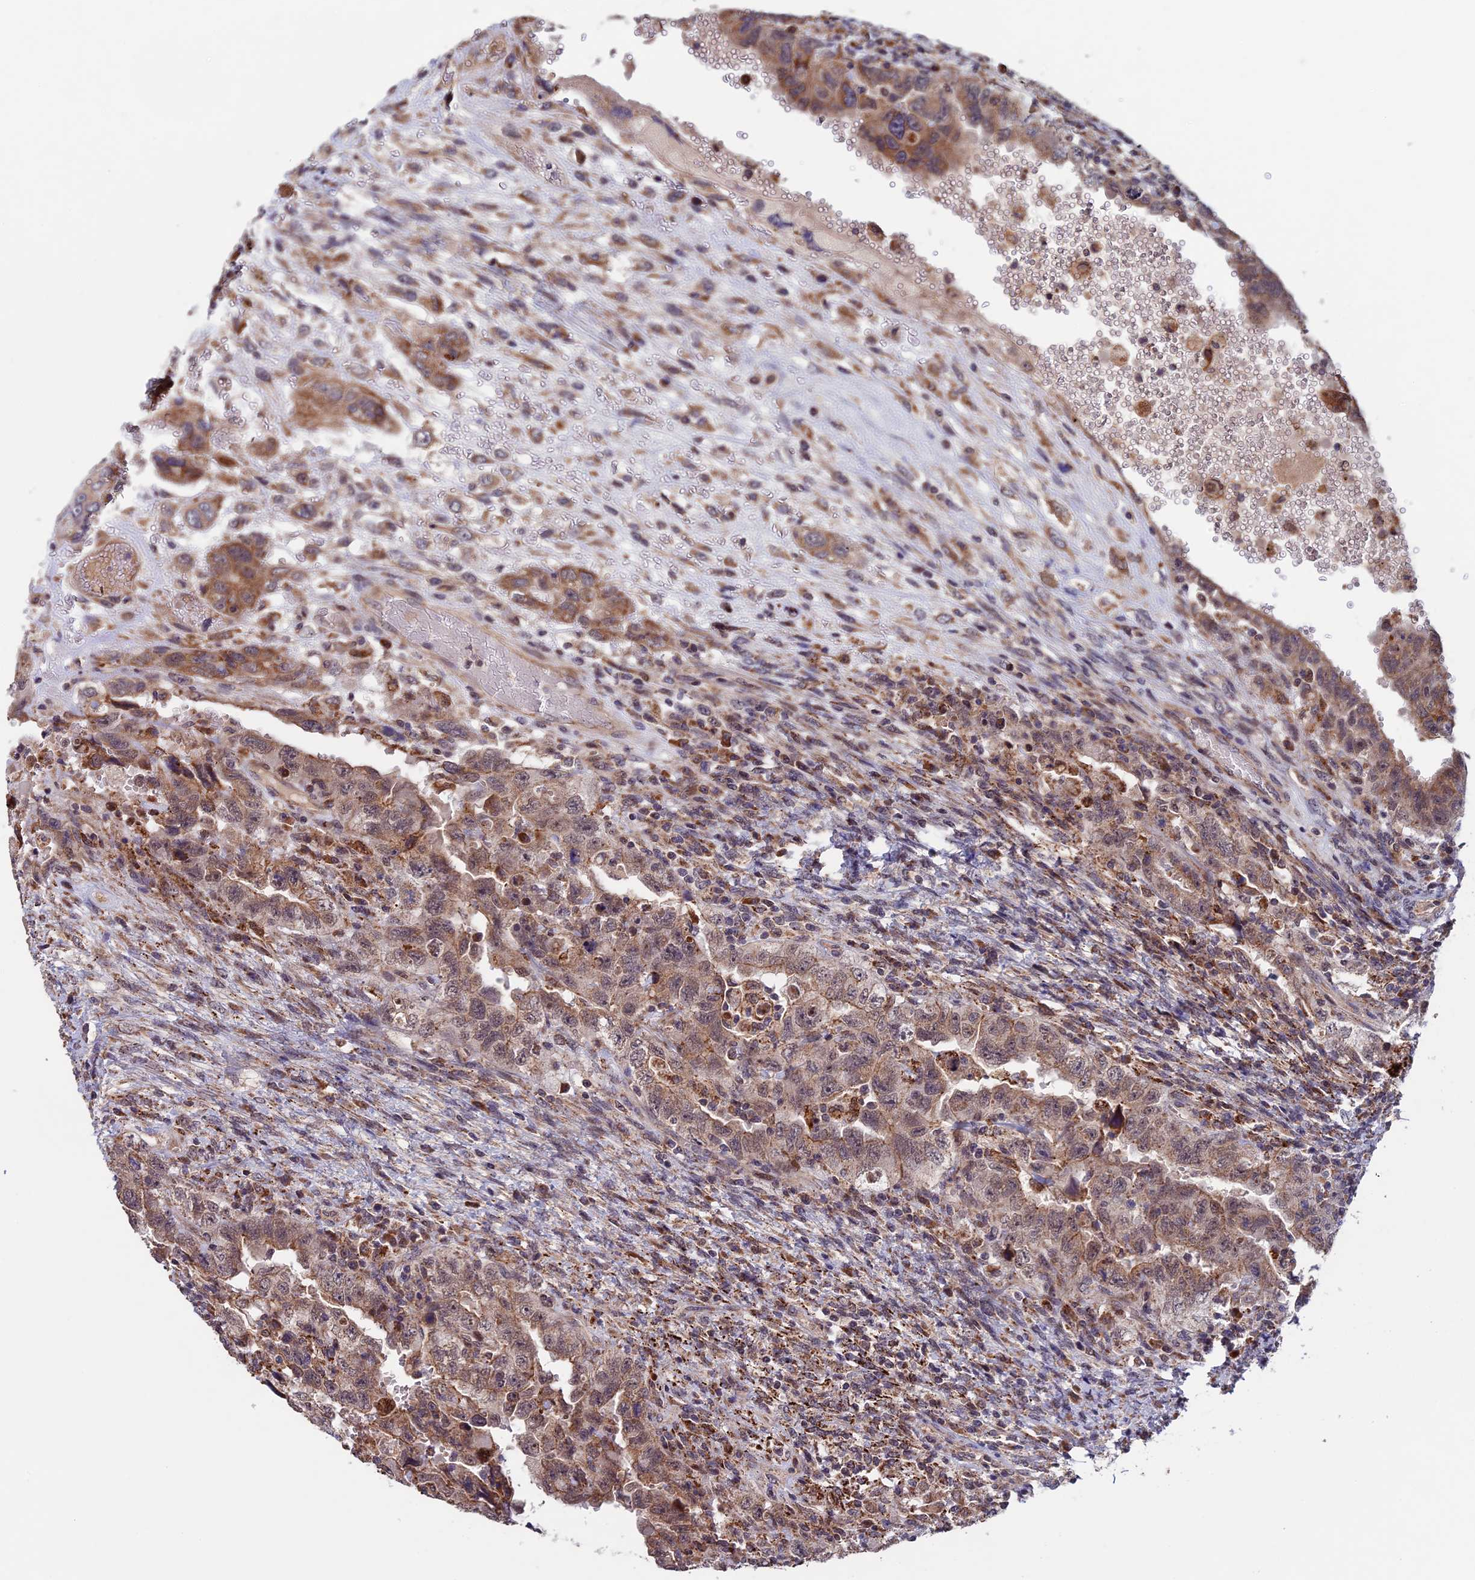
{"staining": {"intensity": "moderate", "quantity": ">75%", "location": "cytoplasmic/membranous"}, "tissue": "testis cancer", "cell_type": "Tumor cells", "image_type": "cancer", "snomed": [{"axis": "morphology", "description": "Carcinoma, Embryonal, NOS"}, {"axis": "topography", "description": "Testis"}], "caption": "Immunohistochemical staining of human embryonal carcinoma (testis) displays medium levels of moderate cytoplasmic/membranous protein staining in about >75% of tumor cells.", "gene": "RNF17", "patient": {"sex": "male", "age": 26}}